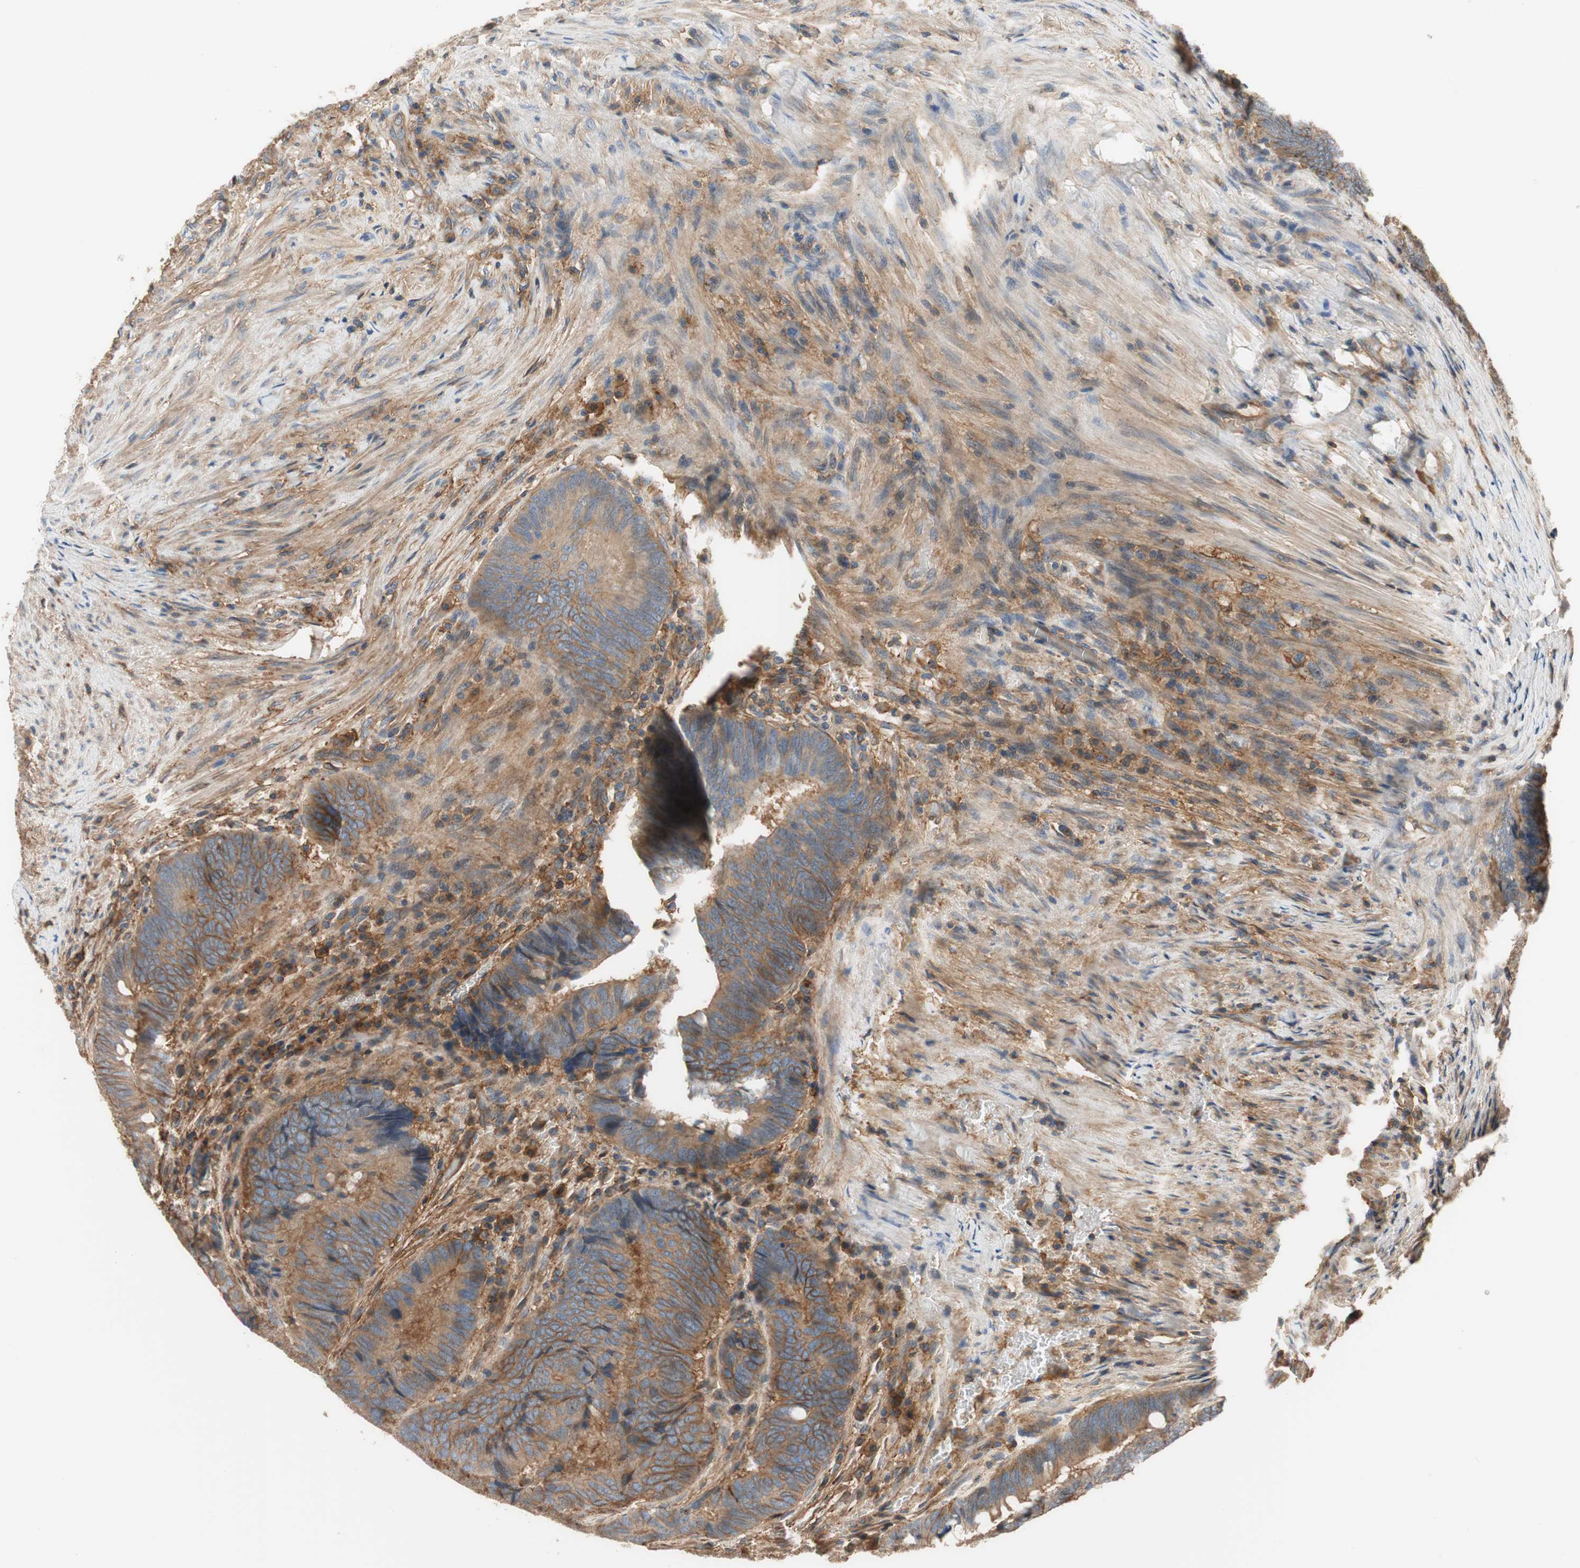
{"staining": {"intensity": "moderate", "quantity": "25%-75%", "location": "cytoplasmic/membranous"}, "tissue": "colorectal cancer", "cell_type": "Tumor cells", "image_type": "cancer", "snomed": [{"axis": "morphology", "description": "Normal tissue, NOS"}, {"axis": "morphology", "description": "Adenocarcinoma, NOS"}, {"axis": "topography", "description": "Rectum"}, {"axis": "topography", "description": "Peripheral nerve tissue"}], "caption": "This micrograph displays immunohistochemistry staining of human colorectal cancer, with medium moderate cytoplasmic/membranous expression in about 25%-75% of tumor cells.", "gene": "IL1RL1", "patient": {"sex": "male", "age": 92}}